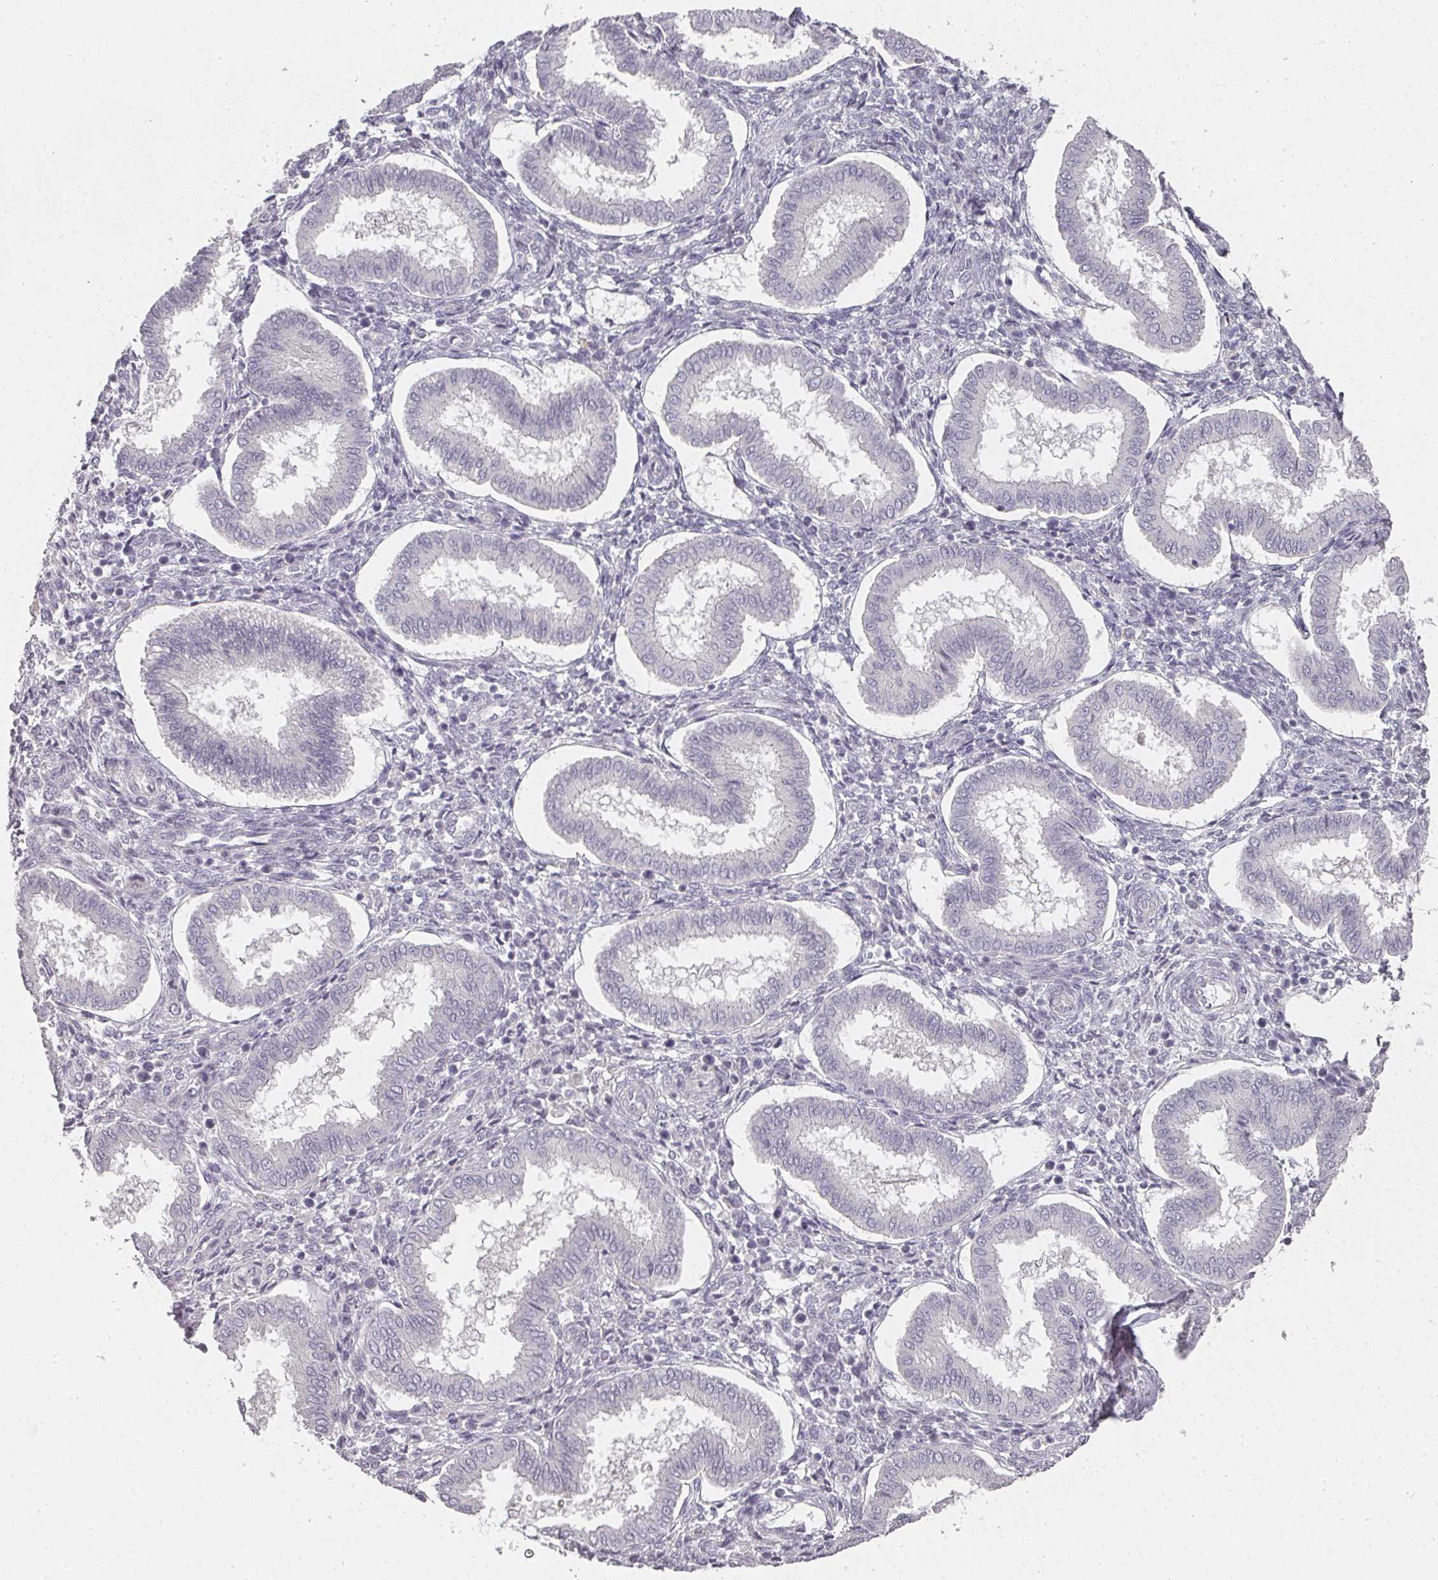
{"staining": {"intensity": "negative", "quantity": "none", "location": "none"}, "tissue": "endometrium", "cell_type": "Cells in endometrial stroma", "image_type": "normal", "snomed": [{"axis": "morphology", "description": "Normal tissue, NOS"}, {"axis": "topography", "description": "Endometrium"}], "caption": "Immunohistochemistry micrograph of benign endometrium: human endometrium stained with DAB displays no significant protein expression in cells in endometrial stroma.", "gene": "SHISA2", "patient": {"sex": "female", "age": 24}}